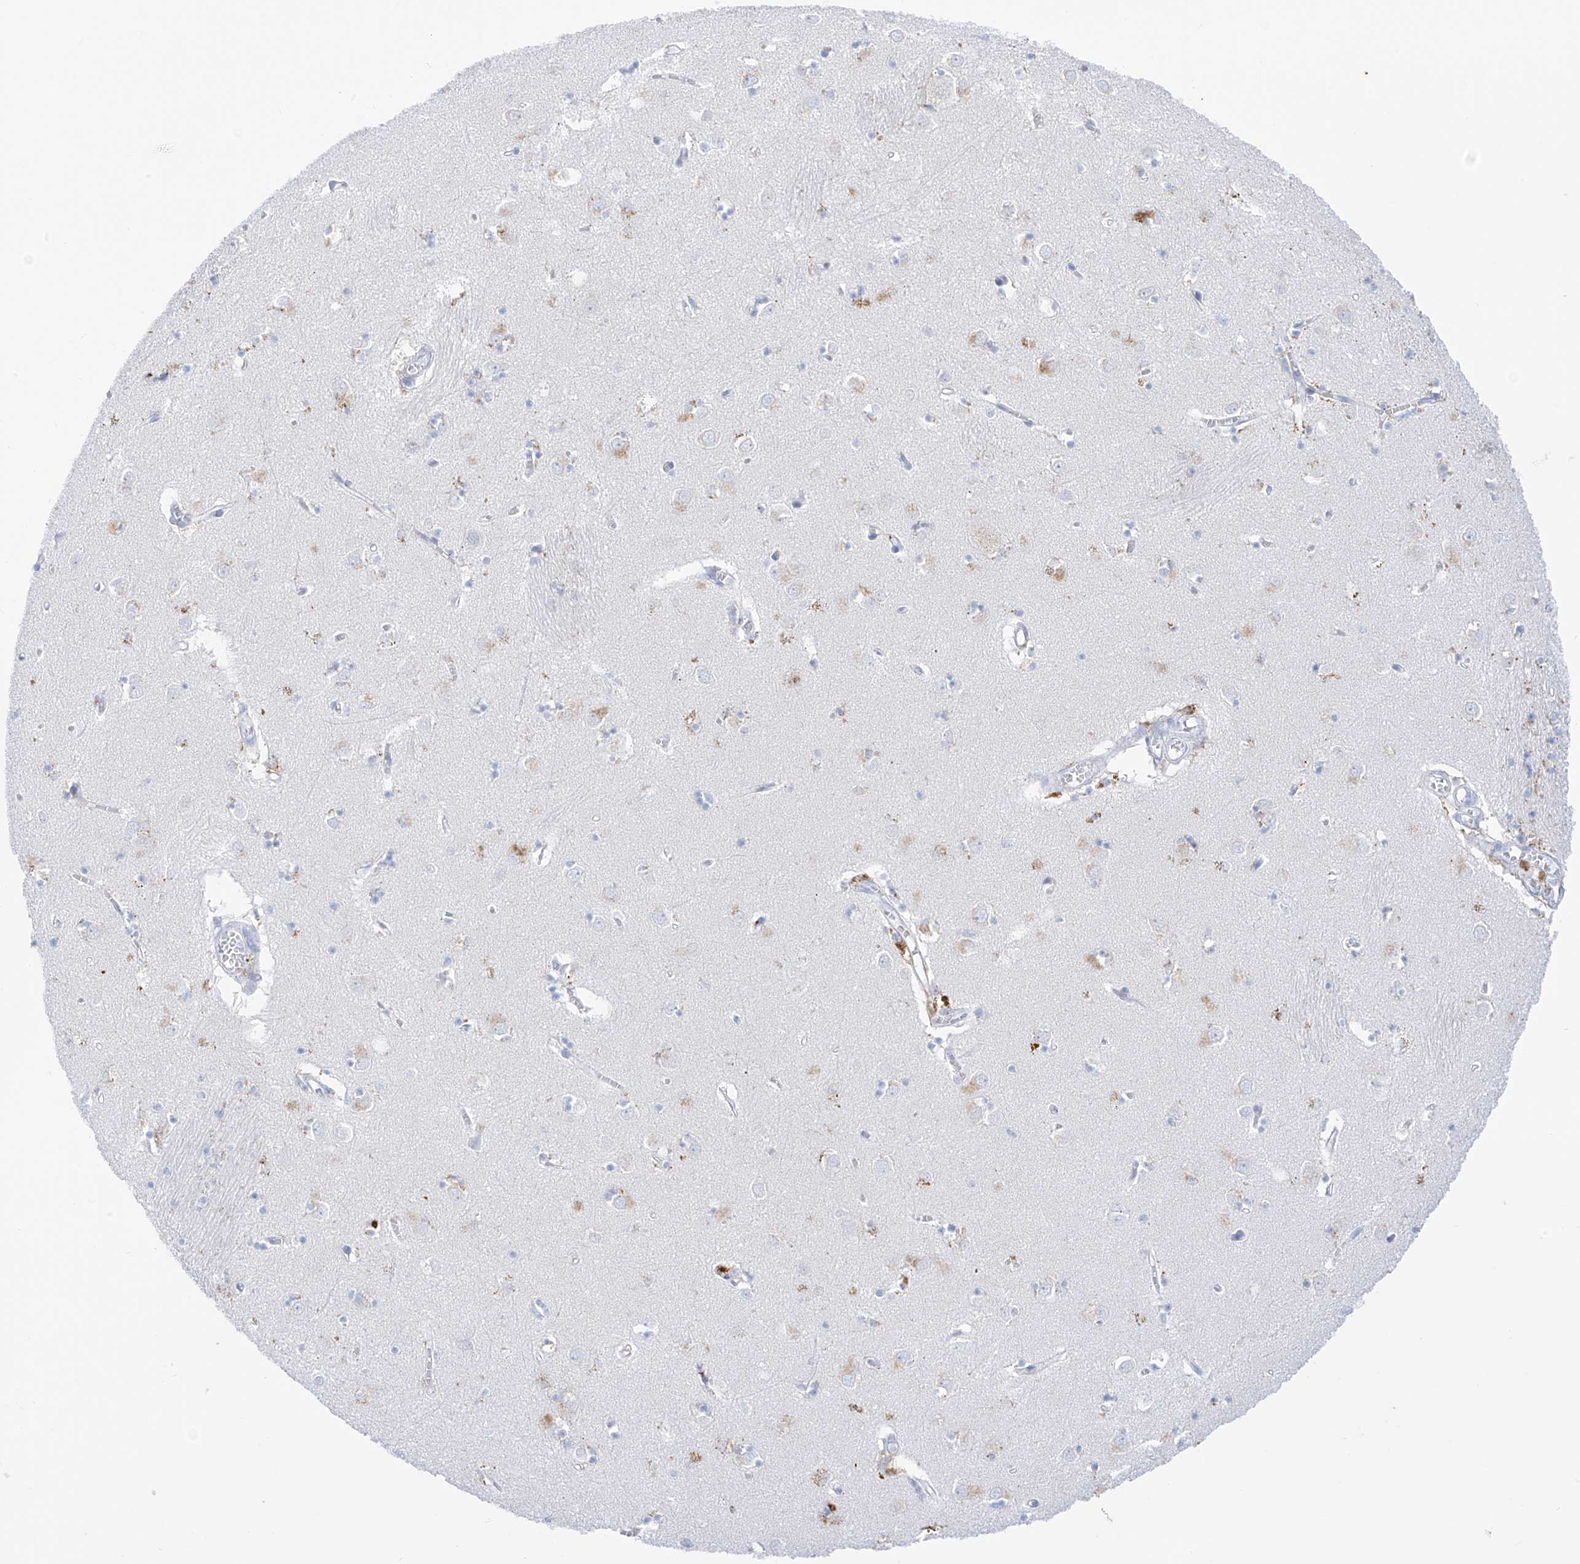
{"staining": {"intensity": "negative", "quantity": "none", "location": "none"}, "tissue": "caudate", "cell_type": "Glial cells", "image_type": "normal", "snomed": [{"axis": "morphology", "description": "Normal tissue, NOS"}, {"axis": "topography", "description": "Lateral ventricle wall"}], "caption": "The immunohistochemistry image has no significant positivity in glial cells of caudate.", "gene": "PSPH", "patient": {"sex": "male", "age": 70}}